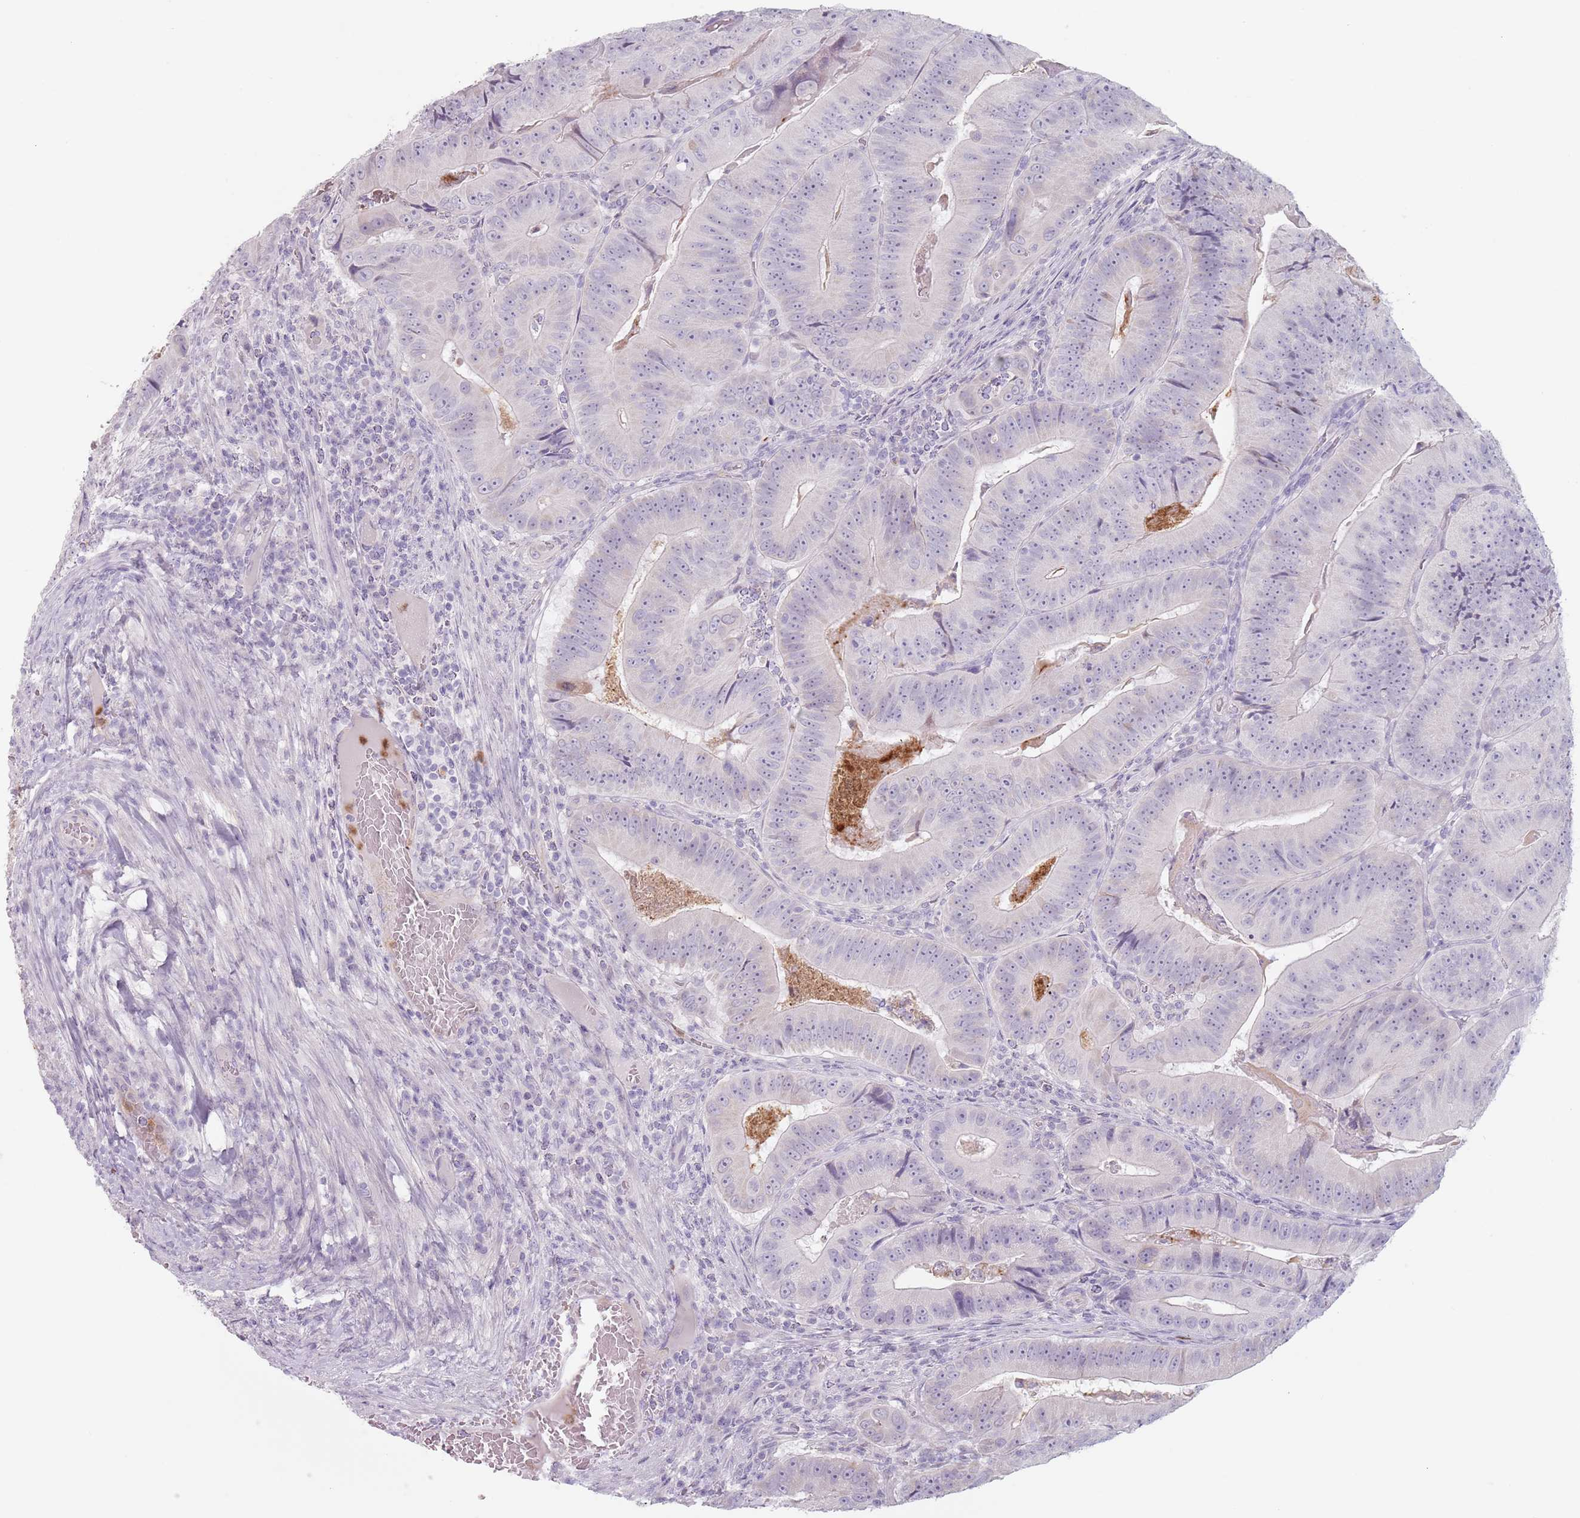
{"staining": {"intensity": "negative", "quantity": "none", "location": "none"}, "tissue": "colorectal cancer", "cell_type": "Tumor cells", "image_type": "cancer", "snomed": [{"axis": "morphology", "description": "Adenocarcinoma, NOS"}, {"axis": "topography", "description": "Colon"}], "caption": "Photomicrograph shows no significant protein positivity in tumor cells of colorectal cancer (adenocarcinoma).", "gene": "ZNF584", "patient": {"sex": "female", "age": 86}}